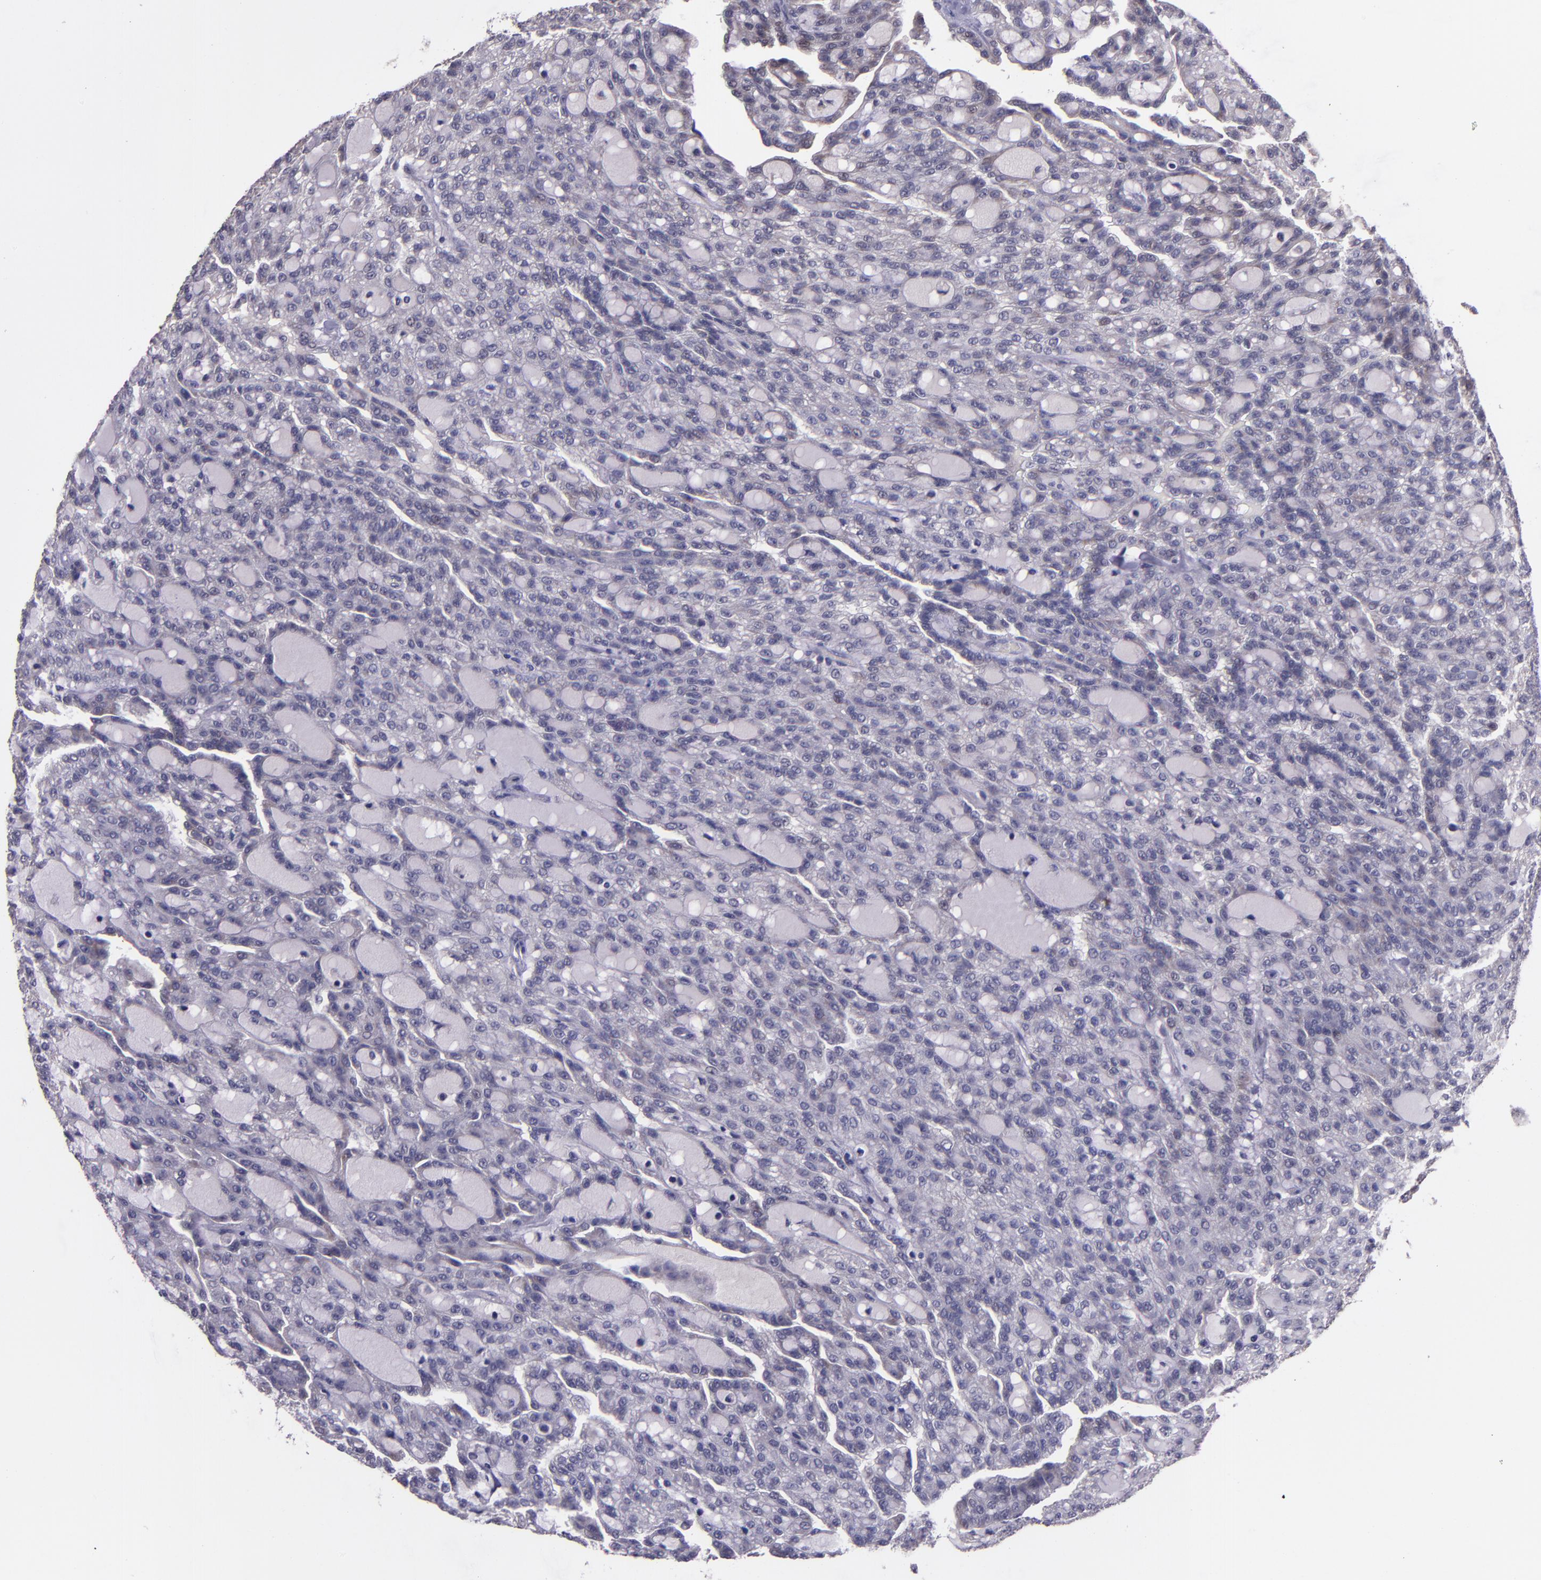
{"staining": {"intensity": "negative", "quantity": "none", "location": "none"}, "tissue": "renal cancer", "cell_type": "Tumor cells", "image_type": "cancer", "snomed": [{"axis": "morphology", "description": "Adenocarcinoma, NOS"}, {"axis": "topography", "description": "Kidney"}], "caption": "Immunohistochemistry (IHC) of human renal adenocarcinoma reveals no expression in tumor cells. Brightfield microscopy of IHC stained with DAB (brown) and hematoxylin (blue), captured at high magnification.", "gene": "TAF7L", "patient": {"sex": "male", "age": 63}}